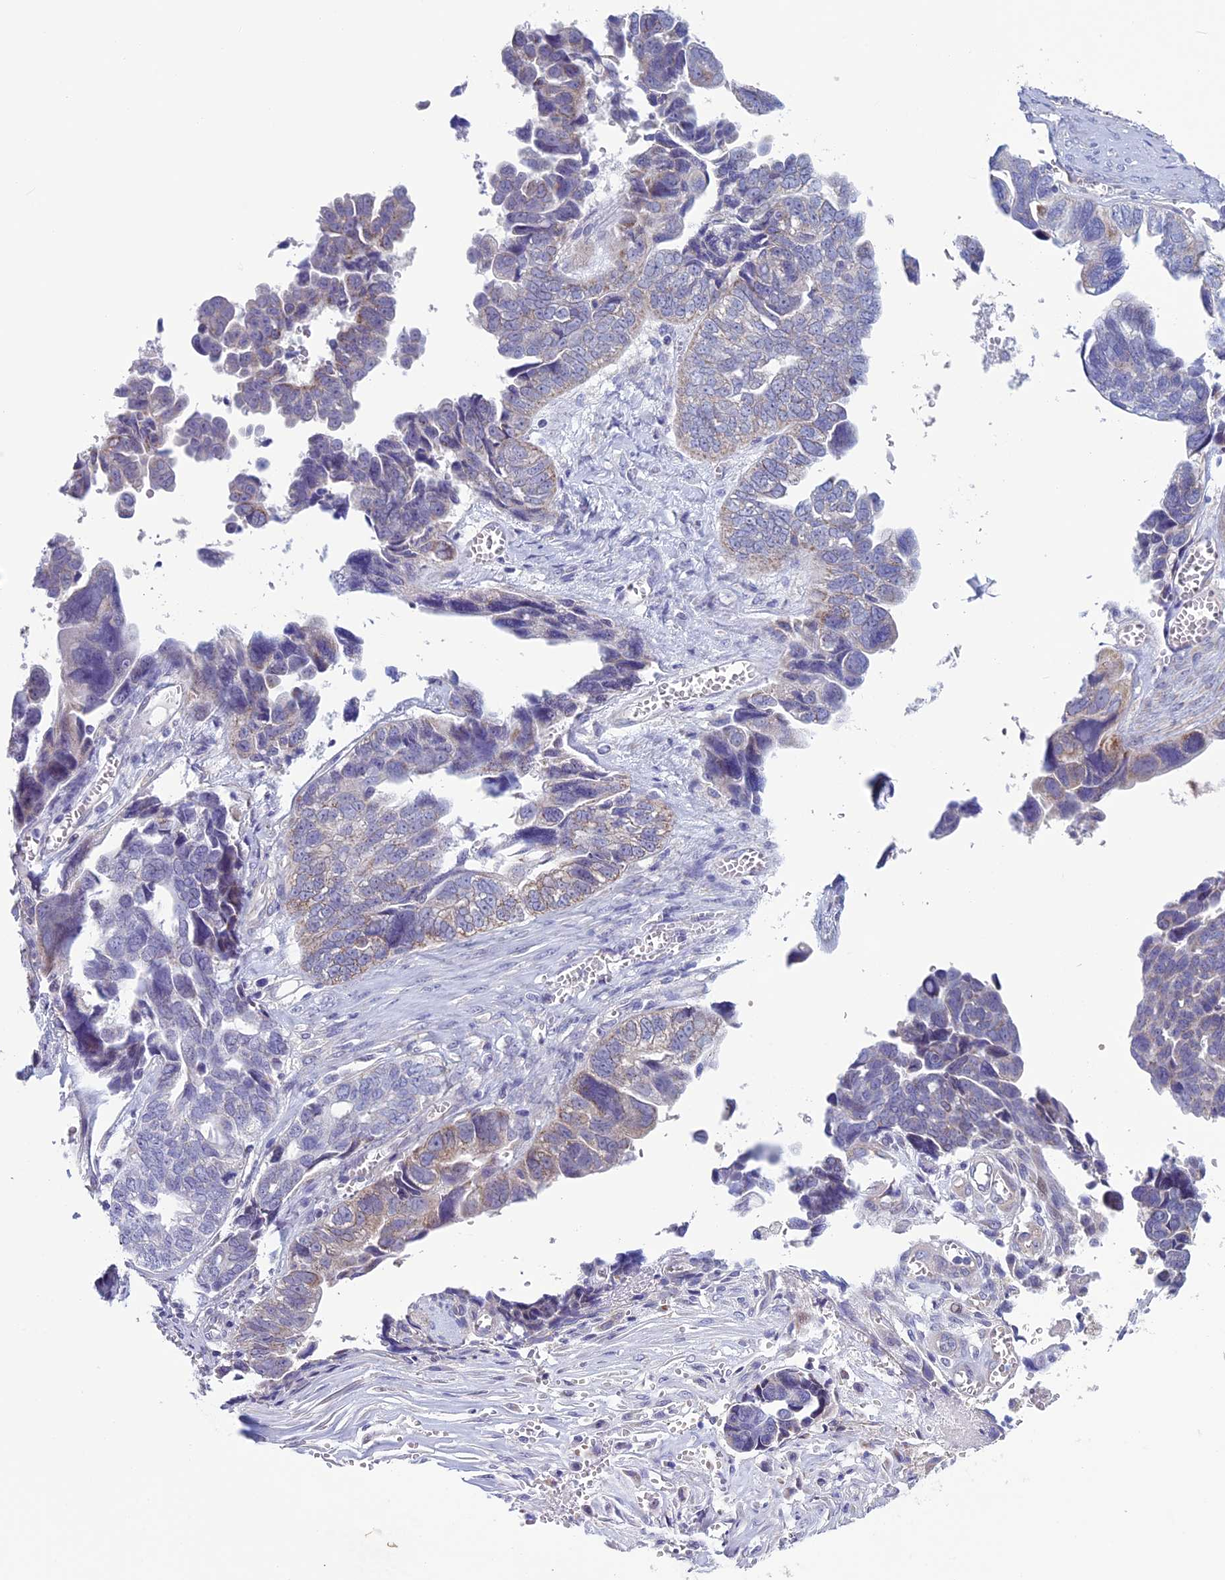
{"staining": {"intensity": "weak", "quantity": "25%-75%", "location": "cytoplasmic/membranous"}, "tissue": "ovarian cancer", "cell_type": "Tumor cells", "image_type": "cancer", "snomed": [{"axis": "morphology", "description": "Cystadenocarcinoma, serous, NOS"}, {"axis": "topography", "description": "Ovary"}], "caption": "Ovarian cancer stained for a protein (brown) exhibits weak cytoplasmic/membranous positive positivity in about 25%-75% of tumor cells.", "gene": "MFSD12", "patient": {"sex": "female", "age": 79}}